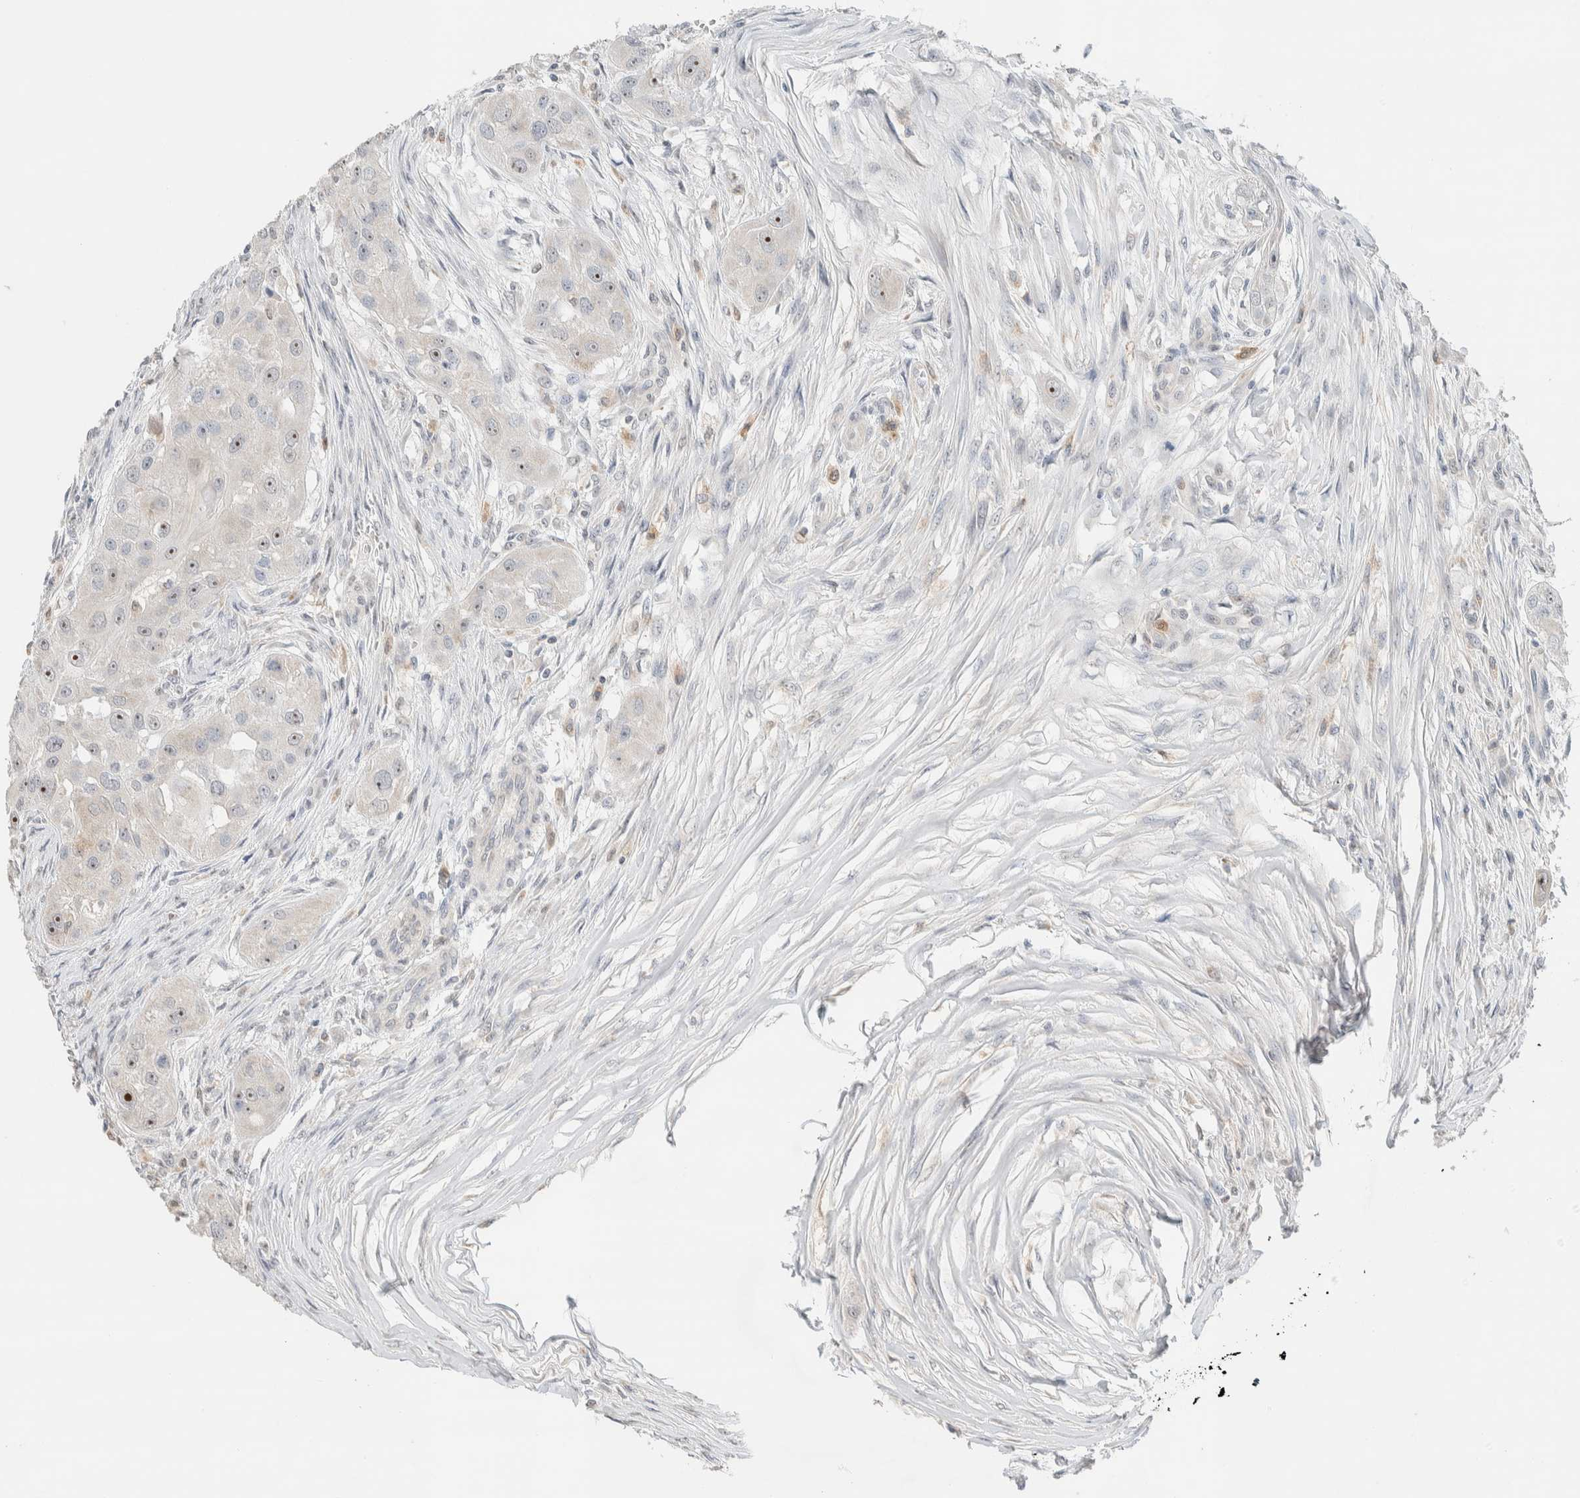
{"staining": {"intensity": "strong", "quantity": "25%-75%", "location": "nuclear"}, "tissue": "head and neck cancer", "cell_type": "Tumor cells", "image_type": "cancer", "snomed": [{"axis": "morphology", "description": "Normal tissue, NOS"}, {"axis": "morphology", "description": "Squamous cell carcinoma, NOS"}, {"axis": "topography", "description": "Skeletal muscle"}, {"axis": "topography", "description": "Head-Neck"}], "caption": "Immunohistochemical staining of head and neck cancer (squamous cell carcinoma) shows high levels of strong nuclear staining in approximately 25%-75% of tumor cells. The staining was performed using DAB, with brown indicating positive protein expression. Nuclei are stained blue with hematoxylin.", "gene": "HDHD3", "patient": {"sex": "male", "age": 51}}